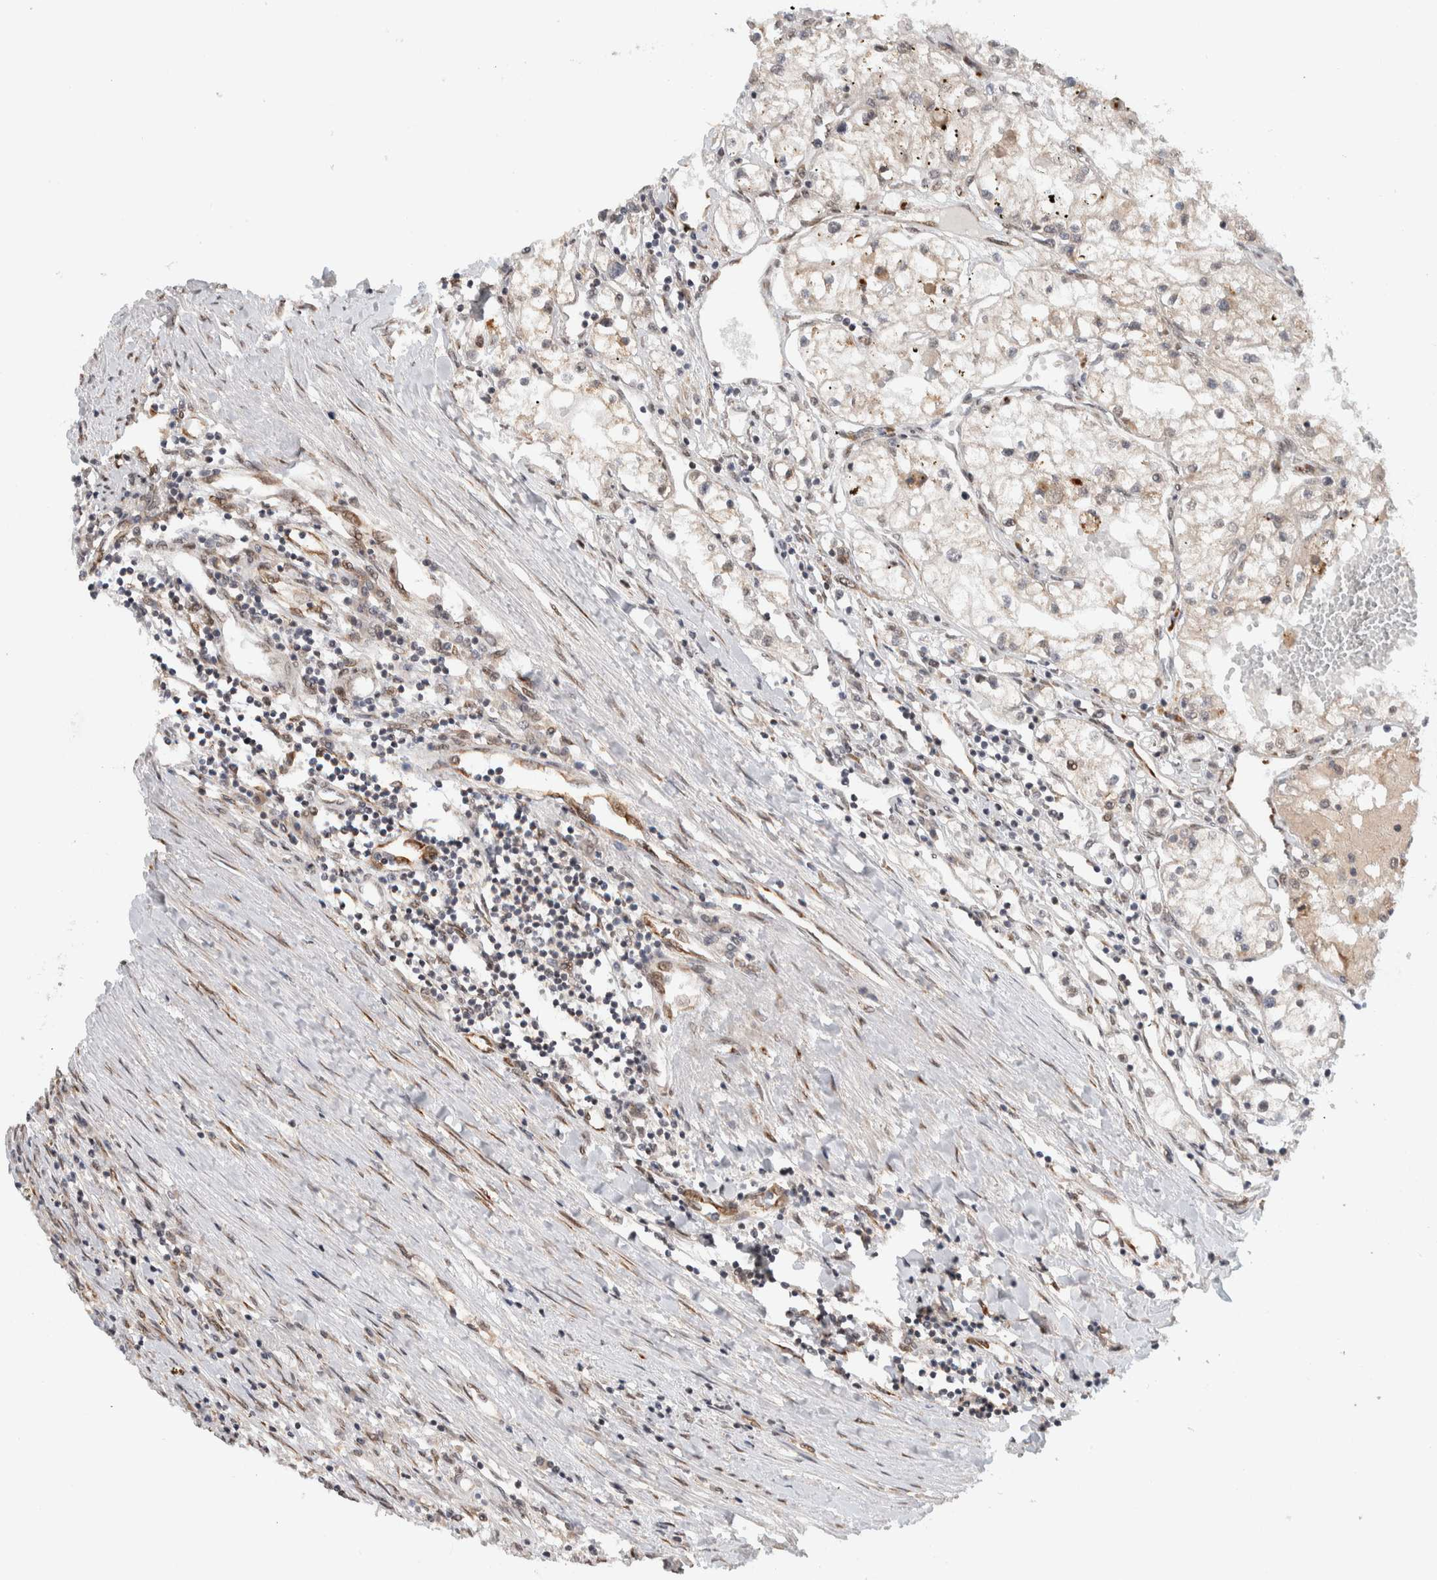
{"staining": {"intensity": "weak", "quantity": "25%-75%", "location": "cytoplasmic/membranous"}, "tissue": "renal cancer", "cell_type": "Tumor cells", "image_type": "cancer", "snomed": [{"axis": "morphology", "description": "Adenocarcinoma, NOS"}, {"axis": "topography", "description": "Kidney"}], "caption": "The immunohistochemical stain shows weak cytoplasmic/membranous positivity in tumor cells of renal cancer (adenocarcinoma) tissue.", "gene": "TNRC18", "patient": {"sex": "male", "age": 68}}